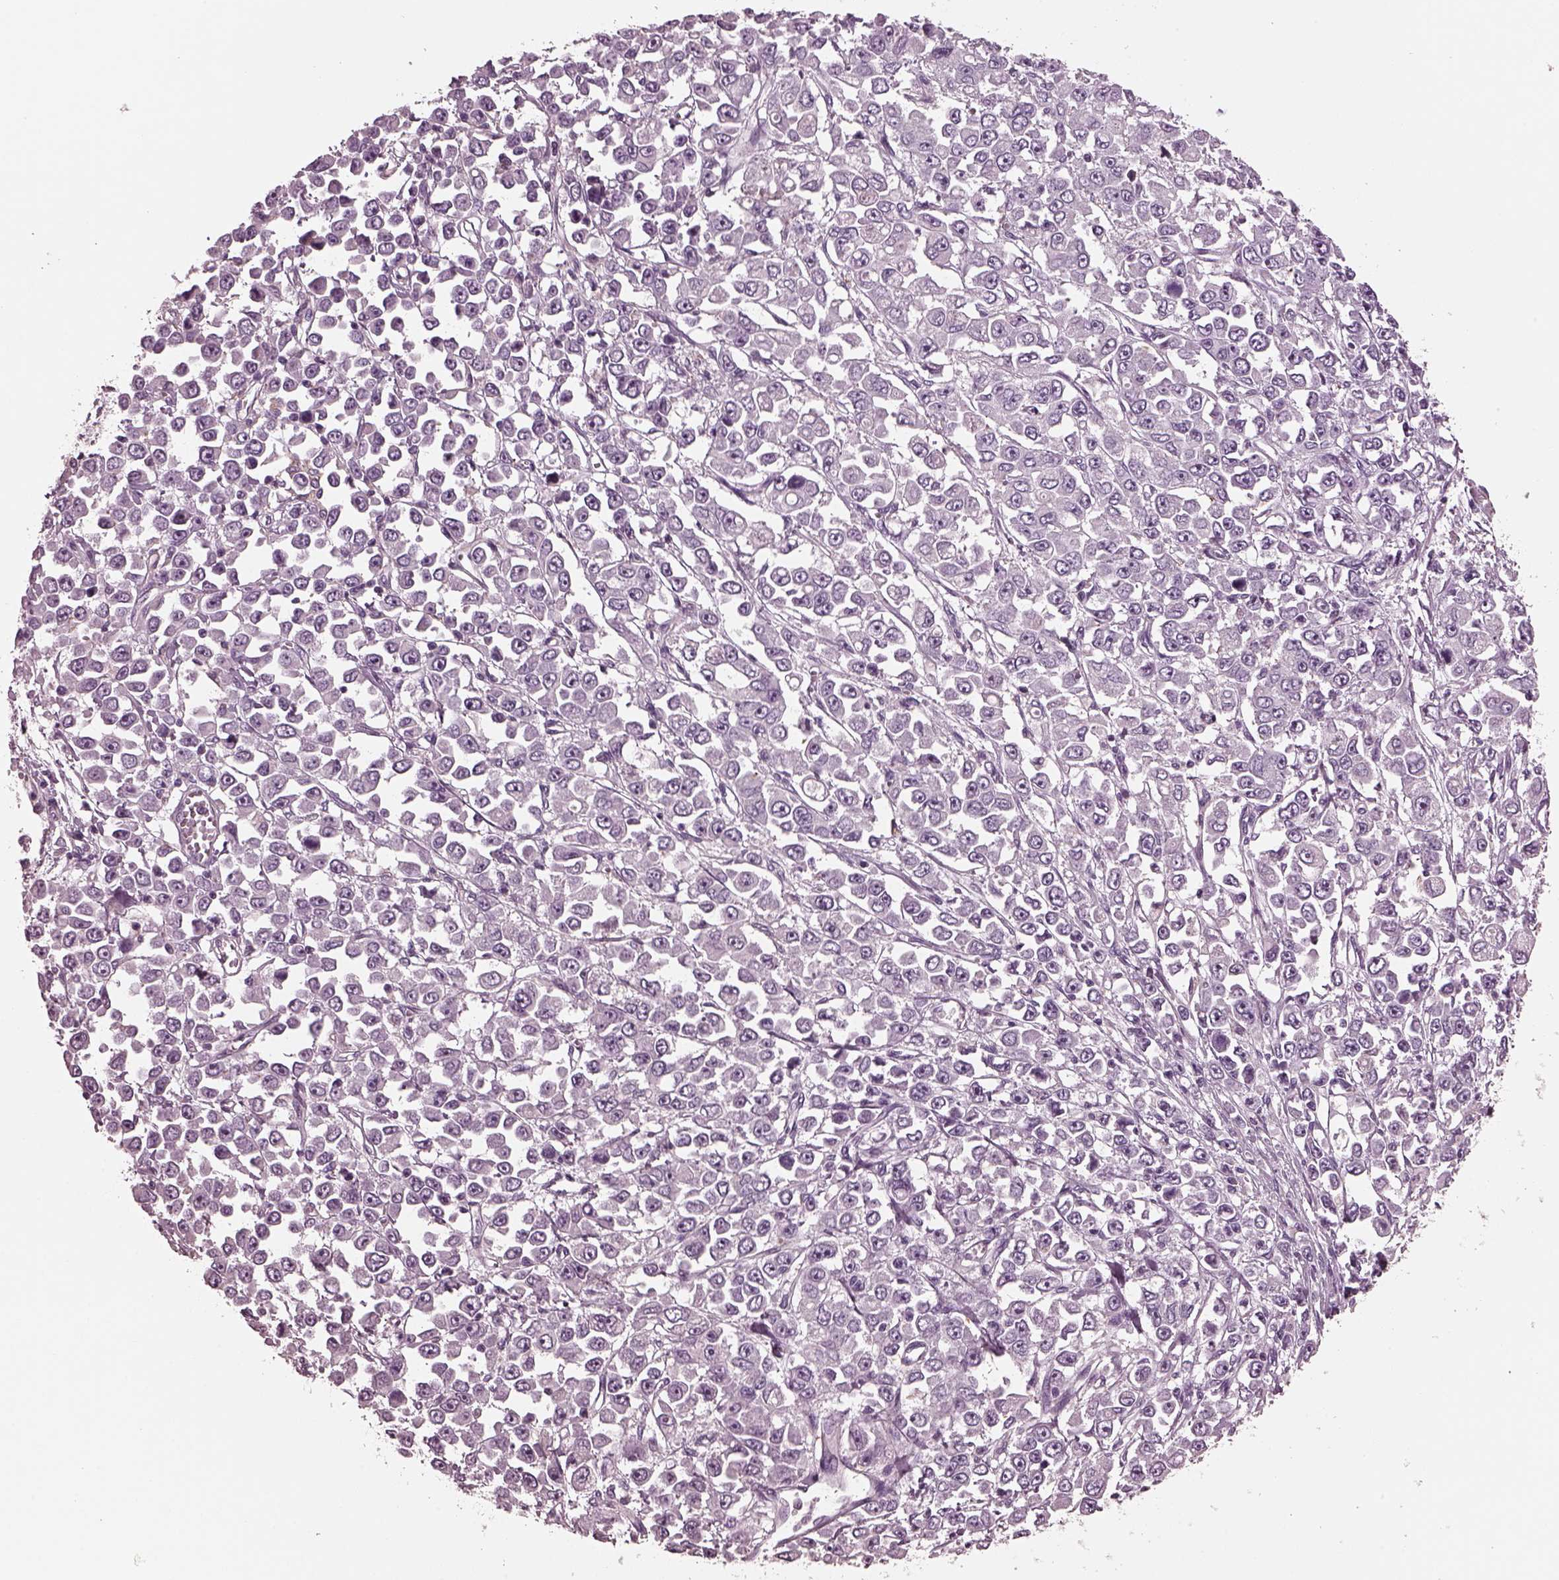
{"staining": {"intensity": "negative", "quantity": "none", "location": "none"}, "tissue": "stomach cancer", "cell_type": "Tumor cells", "image_type": "cancer", "snomed": [{"axis": "morphology", "description": "Adenocarcinoma, NOS"}, {"axis": "topography", "description": "Stomach, upper"}], "caption": "Immunohistochemistry of human stomach cancer (adenocarcinoma) reveals no staining in tumor cells.", "gene": "GDF11", "patient": {"sex": "male", "age": 70}}